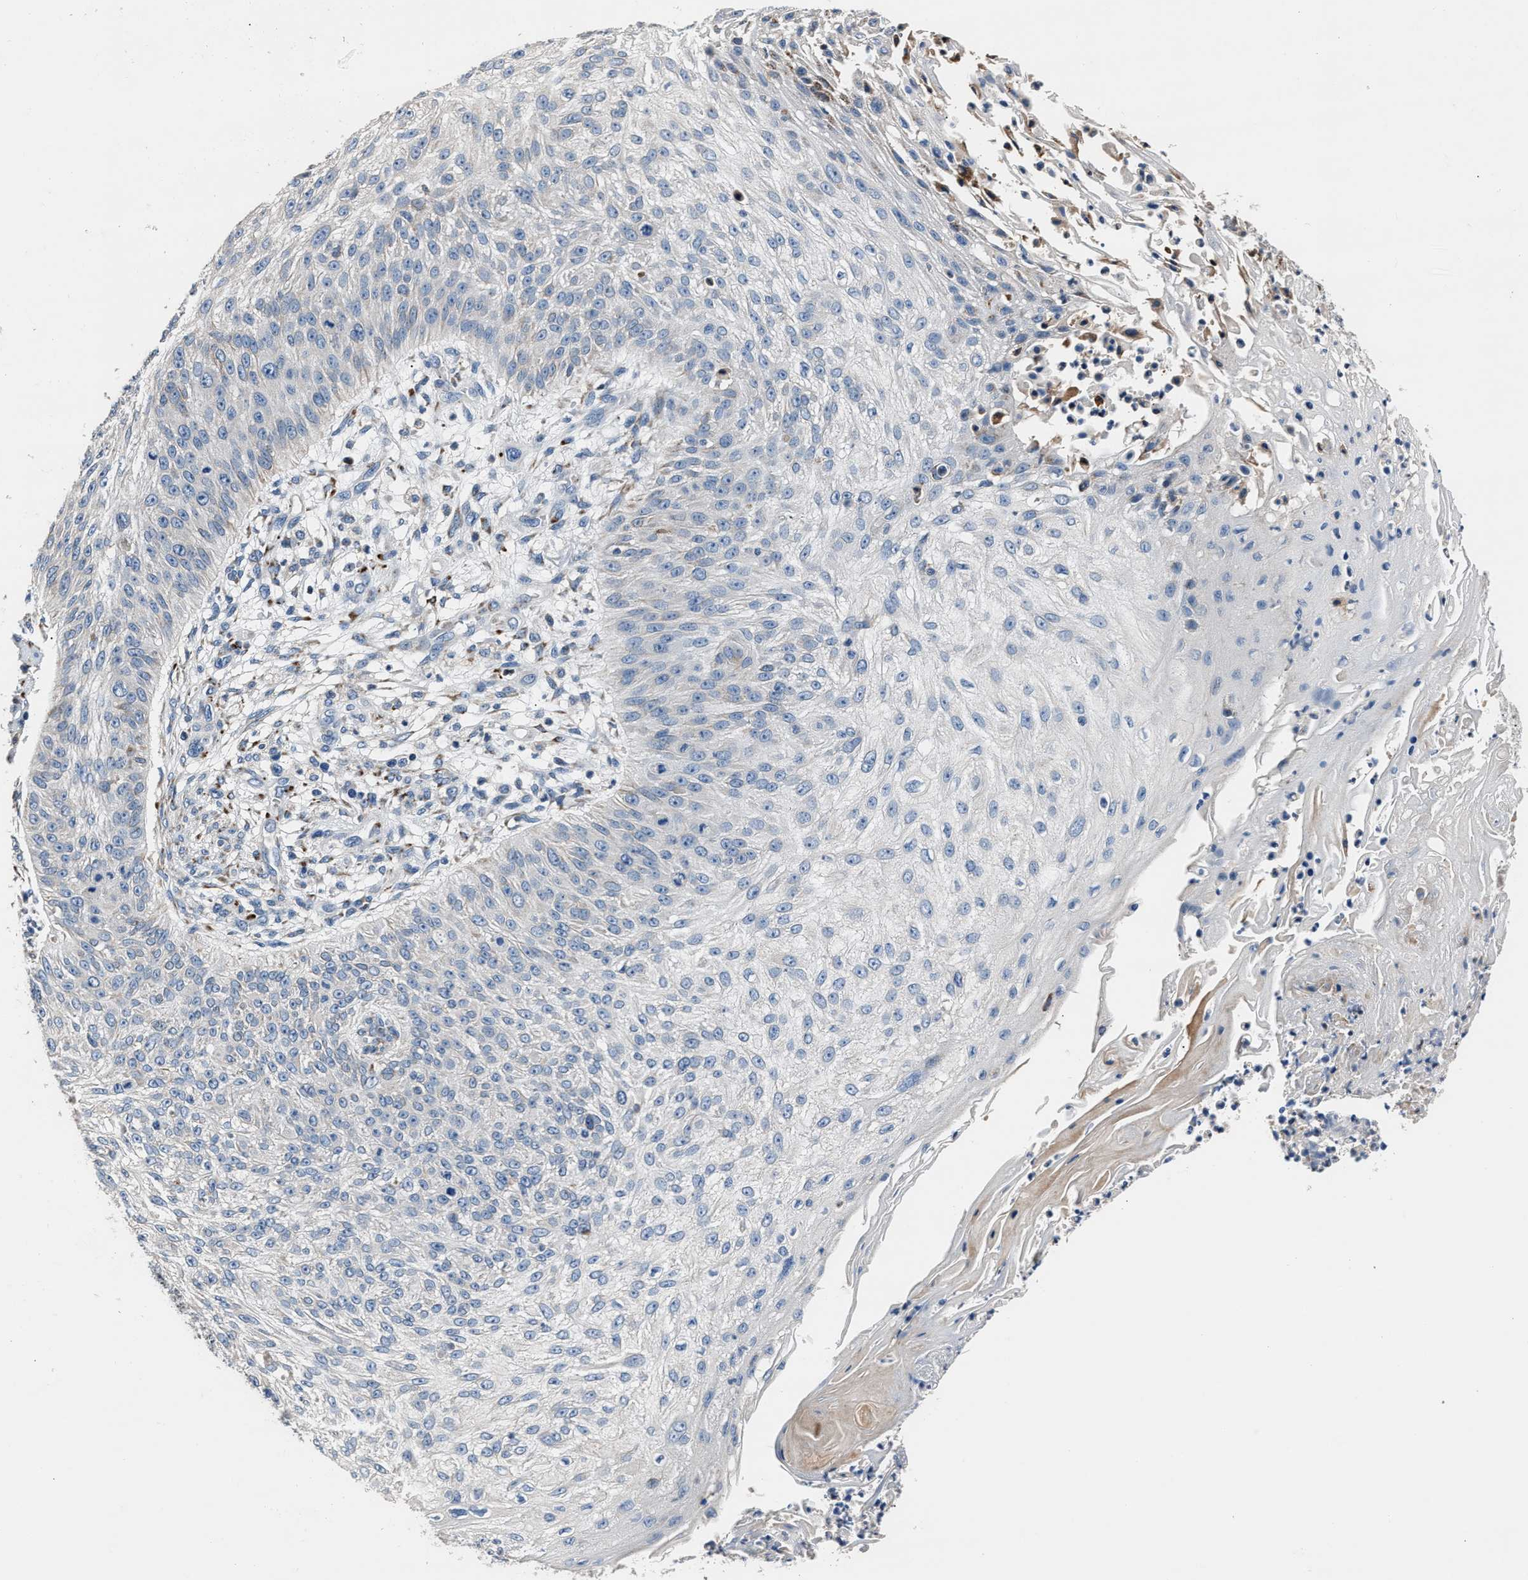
{"staining": {"intensity": "negative", "quantity": "none", "location": "none"}, "tissue": "skin cancer", "cell_type": "Tumor cells", "image_type": "cancer", "snomed": [{"axis": "morphology", "description": "Squamous cell carcinoma, NOS"}, {"axis": "topography", "description": "Skin"}], "caption": "This is a micrograph of immunohistochemistry (IHC) staining of skin cancer (squamous cell carcinoma), which shows no expression in tumor cells. (Immunohistochemistry, brightfield microscopy, high magnification).", "gene": "DNAJC24", "patient": {"sex": "female", "age": 80}}